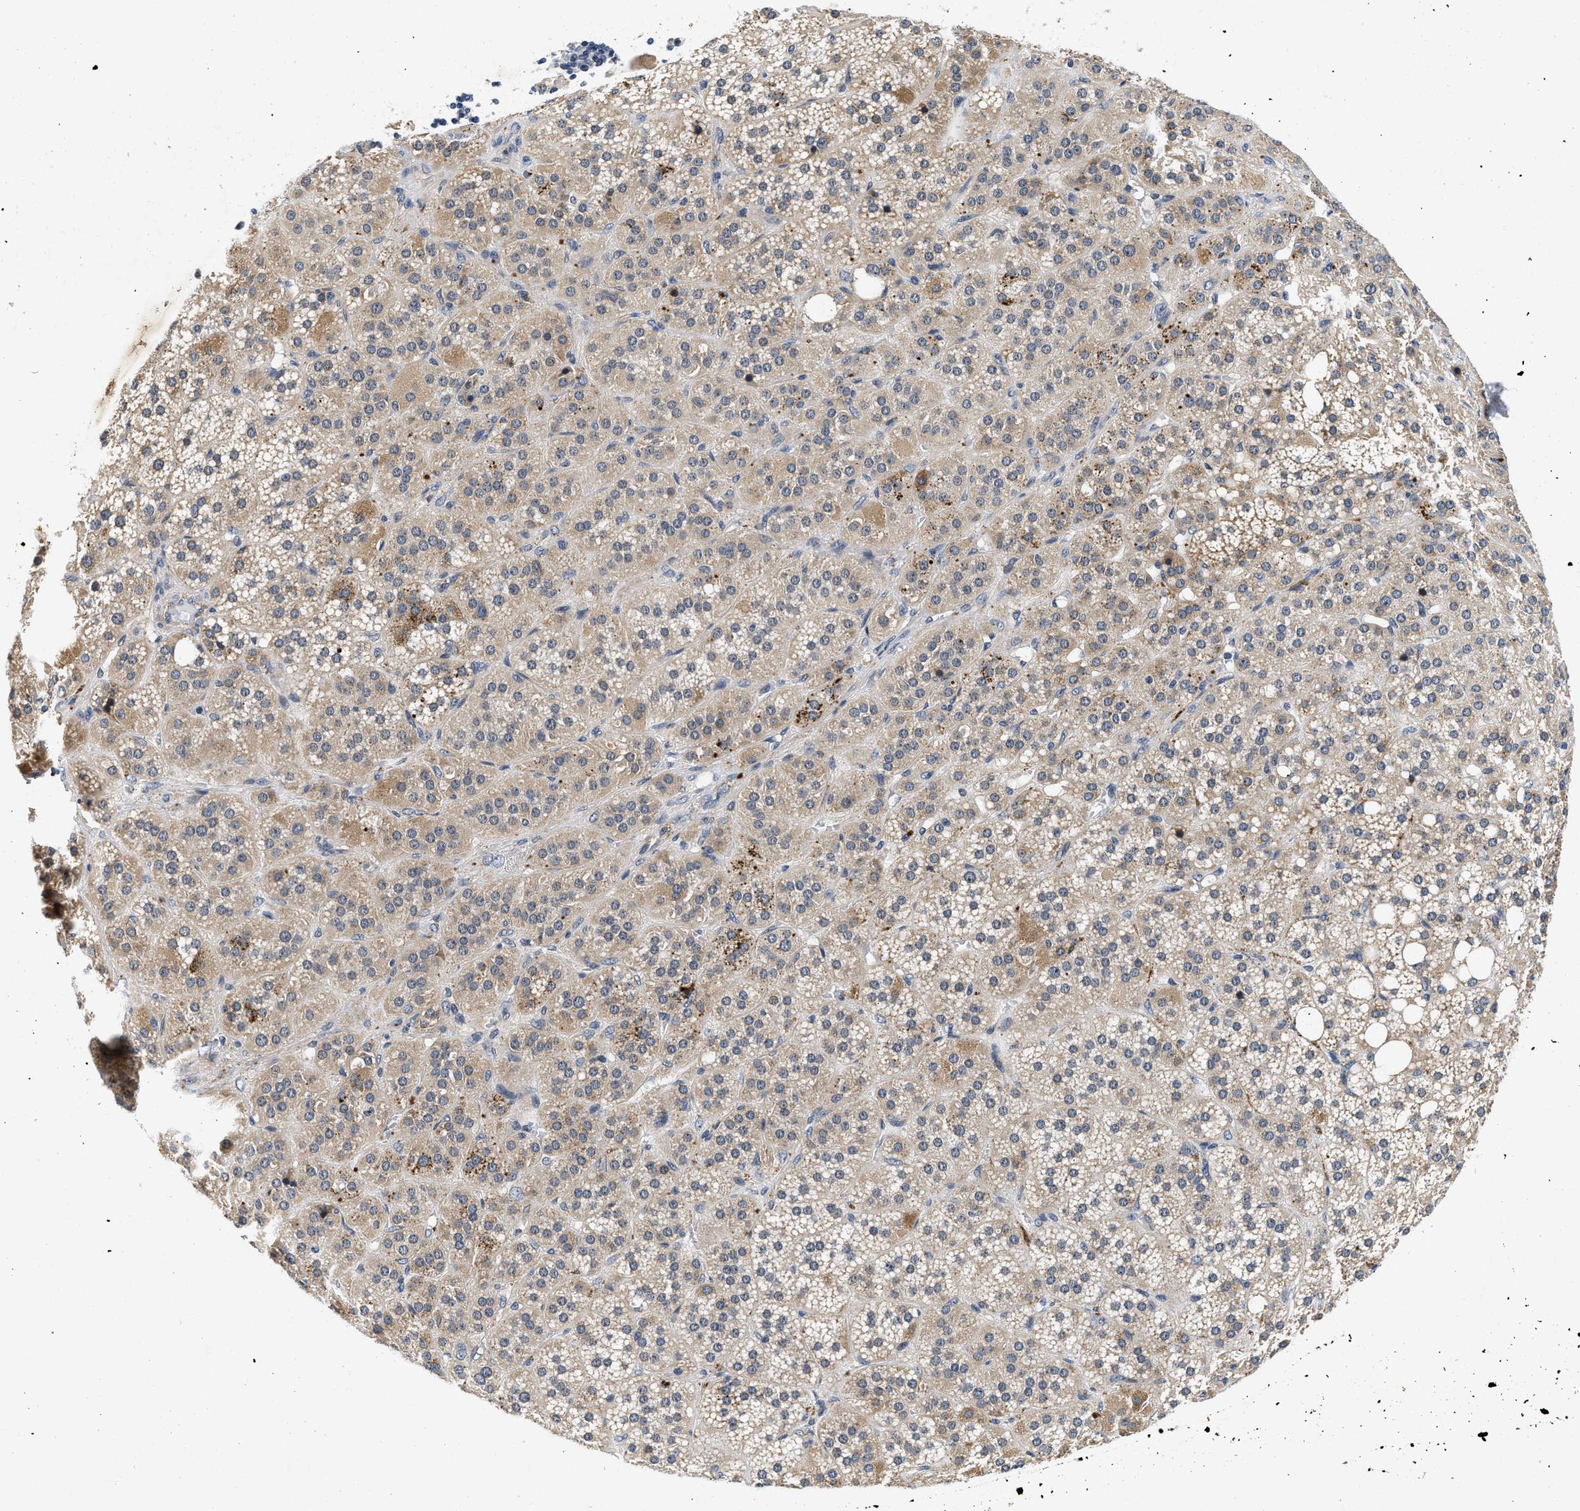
{"staining": {"intensity": "moderate", "quantity": ">75%", "location": "cytoplasmic/membranous"}, "tissue": "adrenal gland", "cell_type": "Glandular cells", "image_type": "normal", "snomed": [{"axis": "morphology", "description": "Normal tissue, NOS"}, {"axis": "topography", "description": "Adrenal gland"}], "caption": "Adrenal gland stained with DAB (3,3'-diaminobenzidine) IHC exhibits medium levels of moderate cytoplasmic/membranous positivity in about >75% of glandular cells.", "gene": "PDP1", "patient": {"sex": "female", "age": 59}}